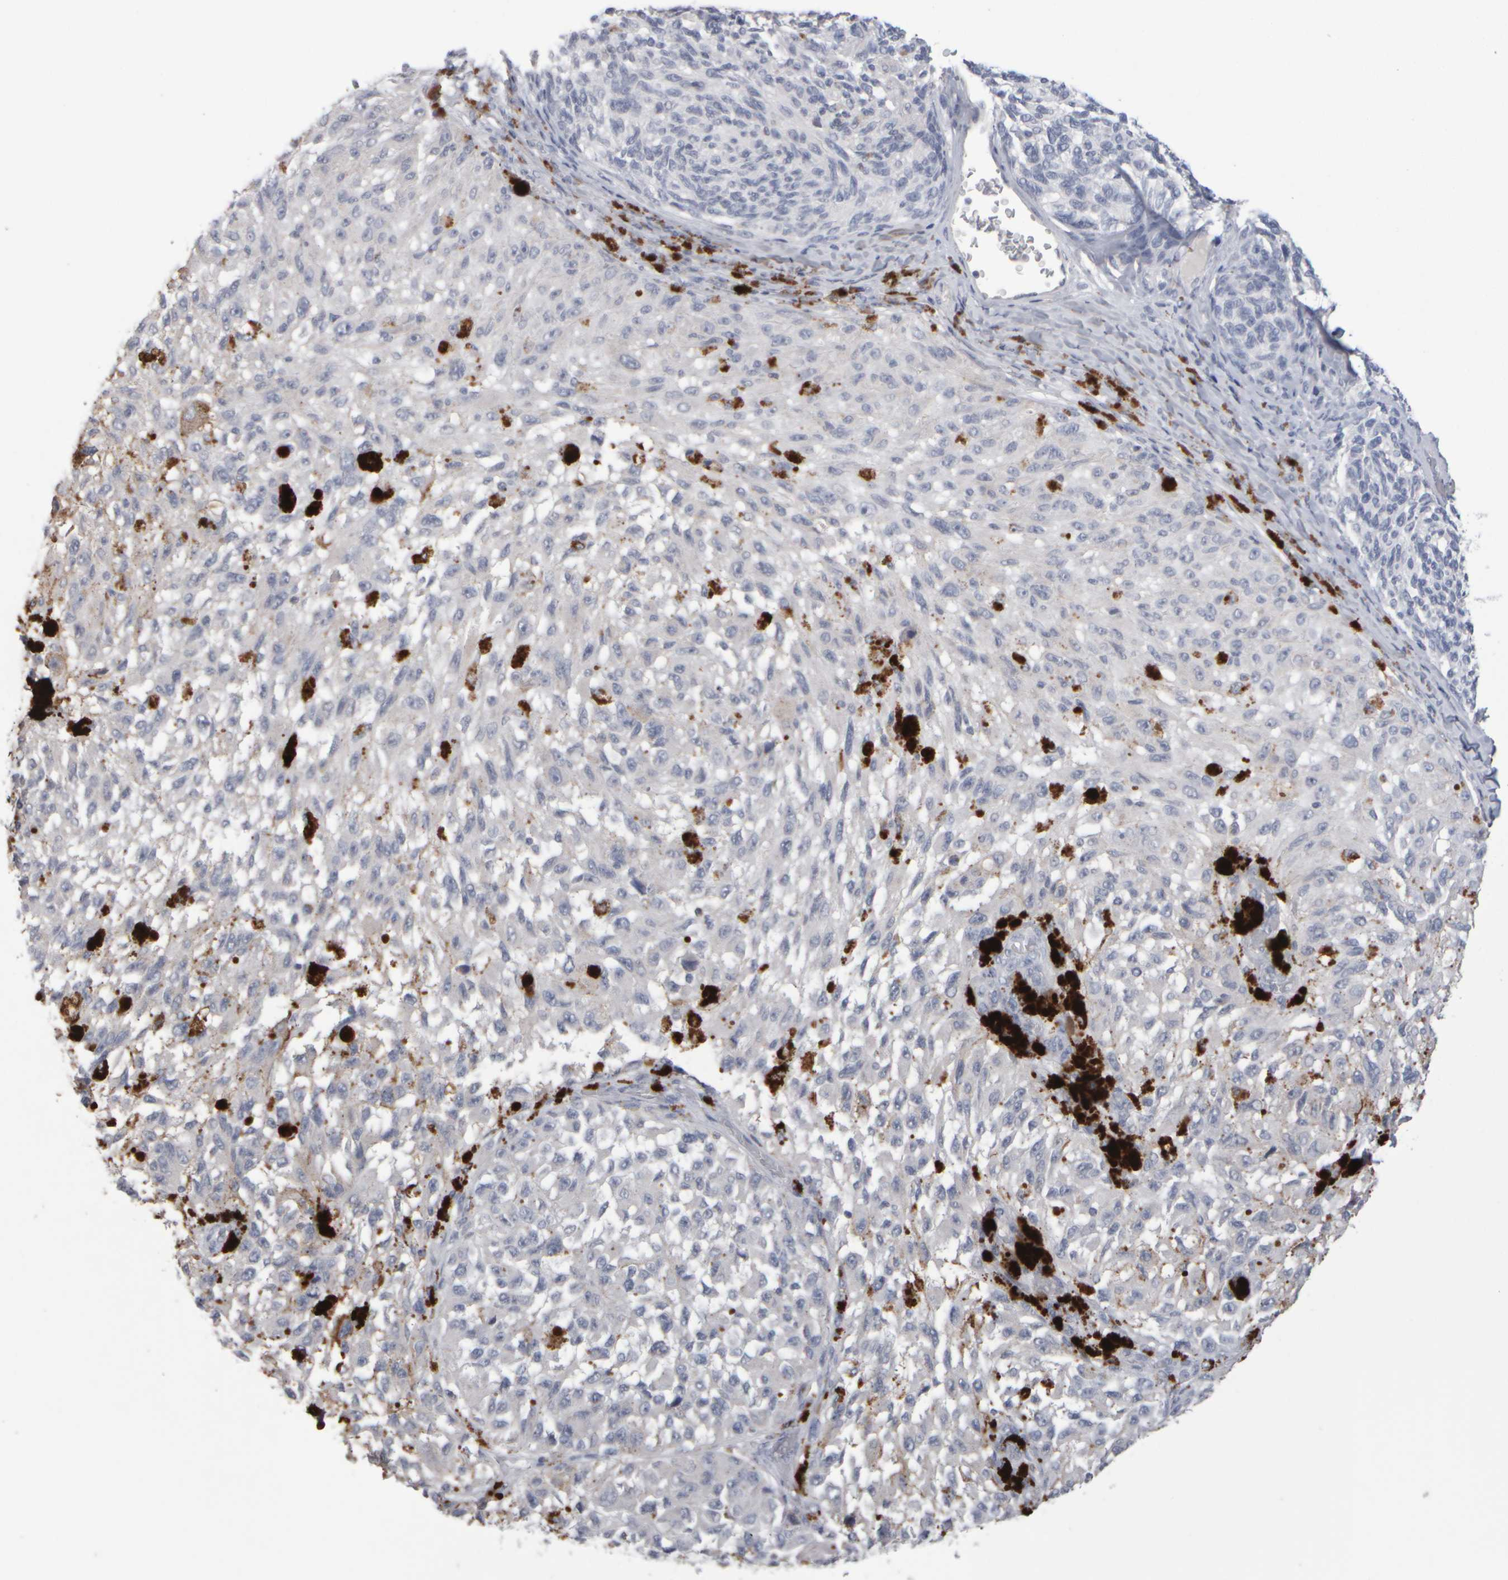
{"staining": {"intensity": "negative", "quantity": "none", "location": "none"}, "tissue": "melanoma", "cell_type": "Tumor cells", "image_type": "cancer", "snomed": [{"axis": "morphology", "description": "Malignant melanoma, NOS"}, {"axis": "topography", "description": "Skin"}], "caption": "There is no significant positivity in tumor cells of melanoma.", "gene": "EPHX2", "patient": {"sex": "female", "age": 73}}